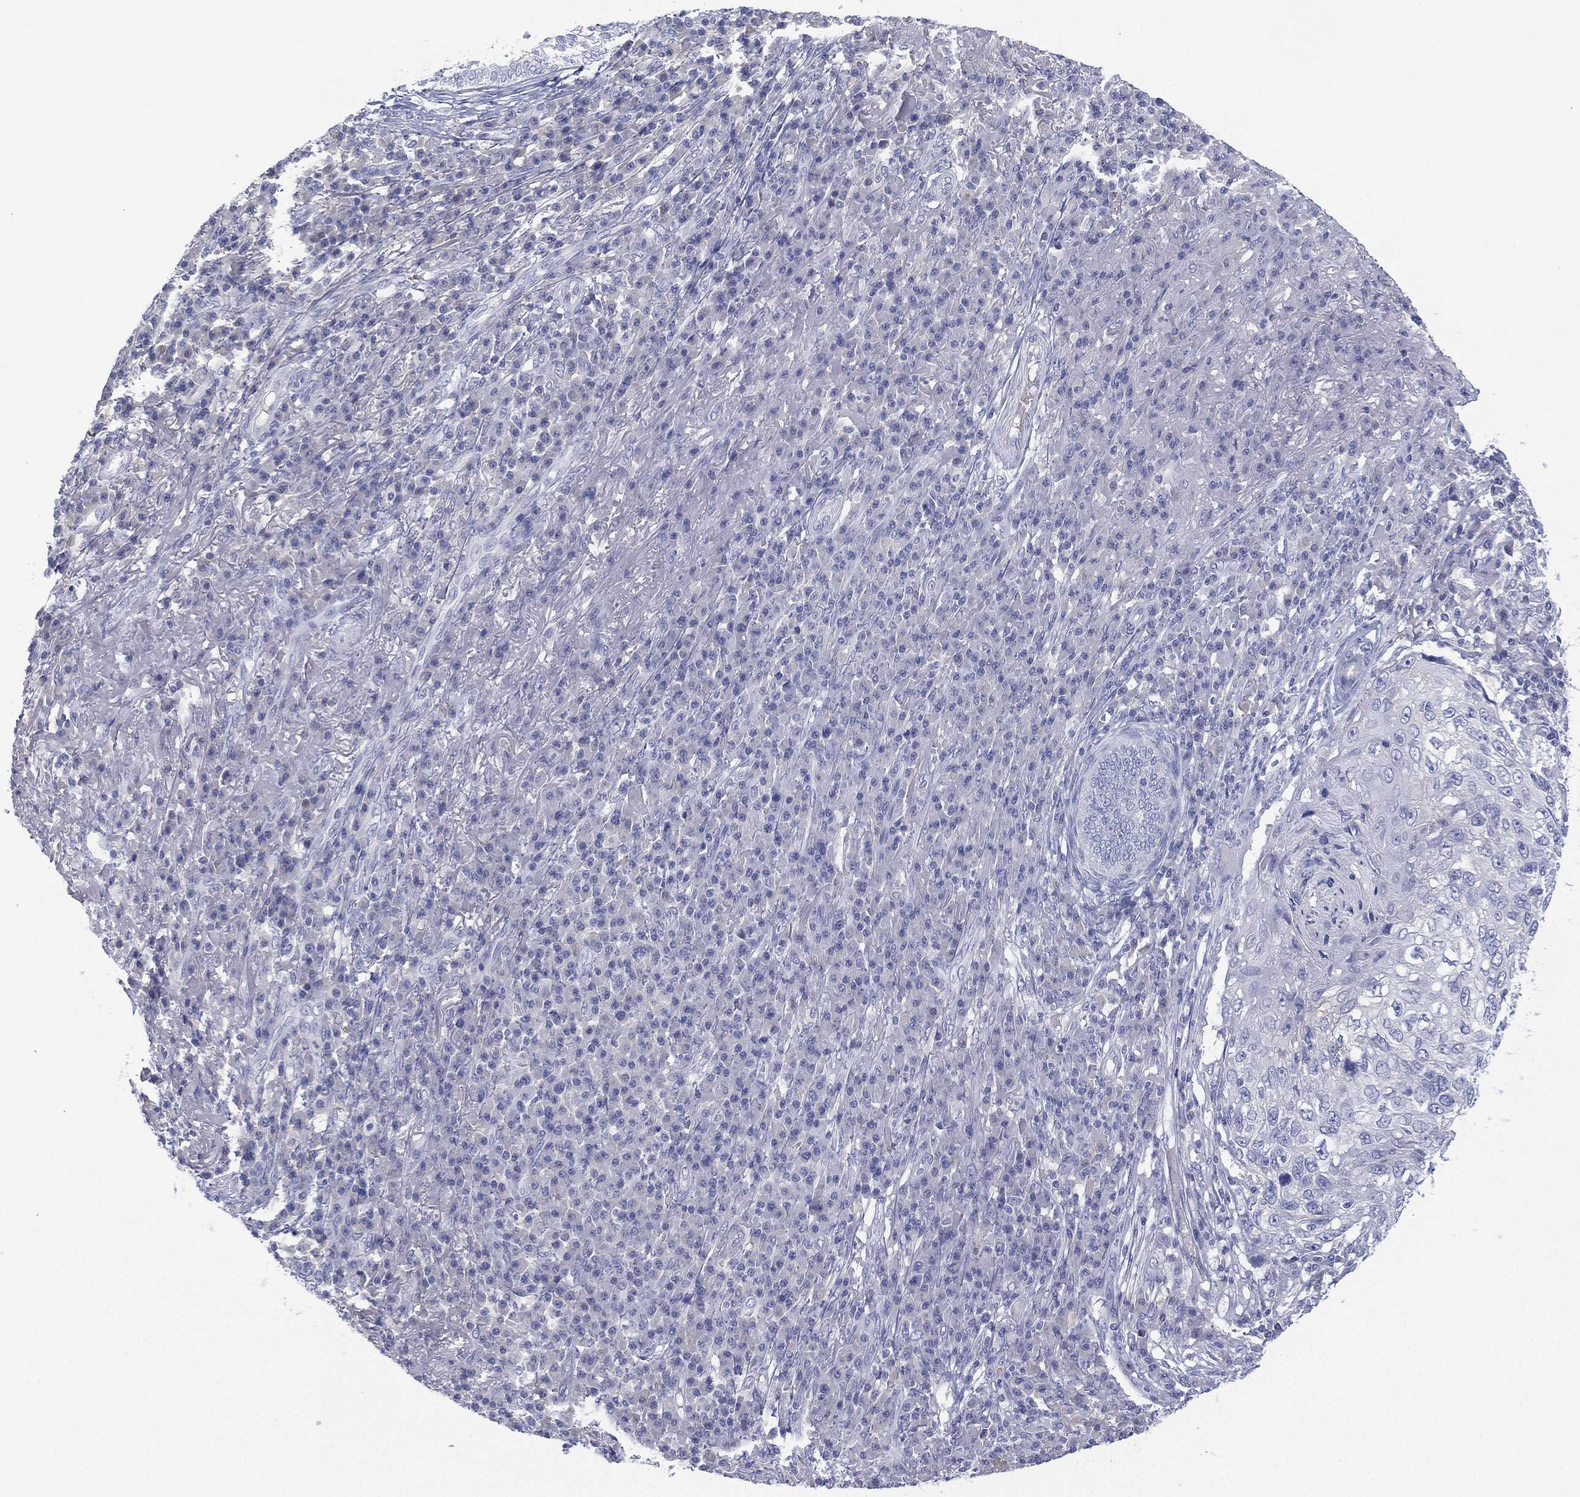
{"staining": {"intensity": "negative", "quantity": "none", "location": "none"}, "tissue": "skin cancer", "cell_type": "Tumor cells", "image_type": "cancer", "snomed": [{"axis": "morphology", "description": "Squamous cell carcinoma, NOS"}, {"axis": "topography", "description": "Skin"}], "caption": "A micrograph of human skin squamous cell carcinoma is negative for staining in tumor cells.", "gene": "CYP2D6", "patient": {"sex": "male", "age": 92}}